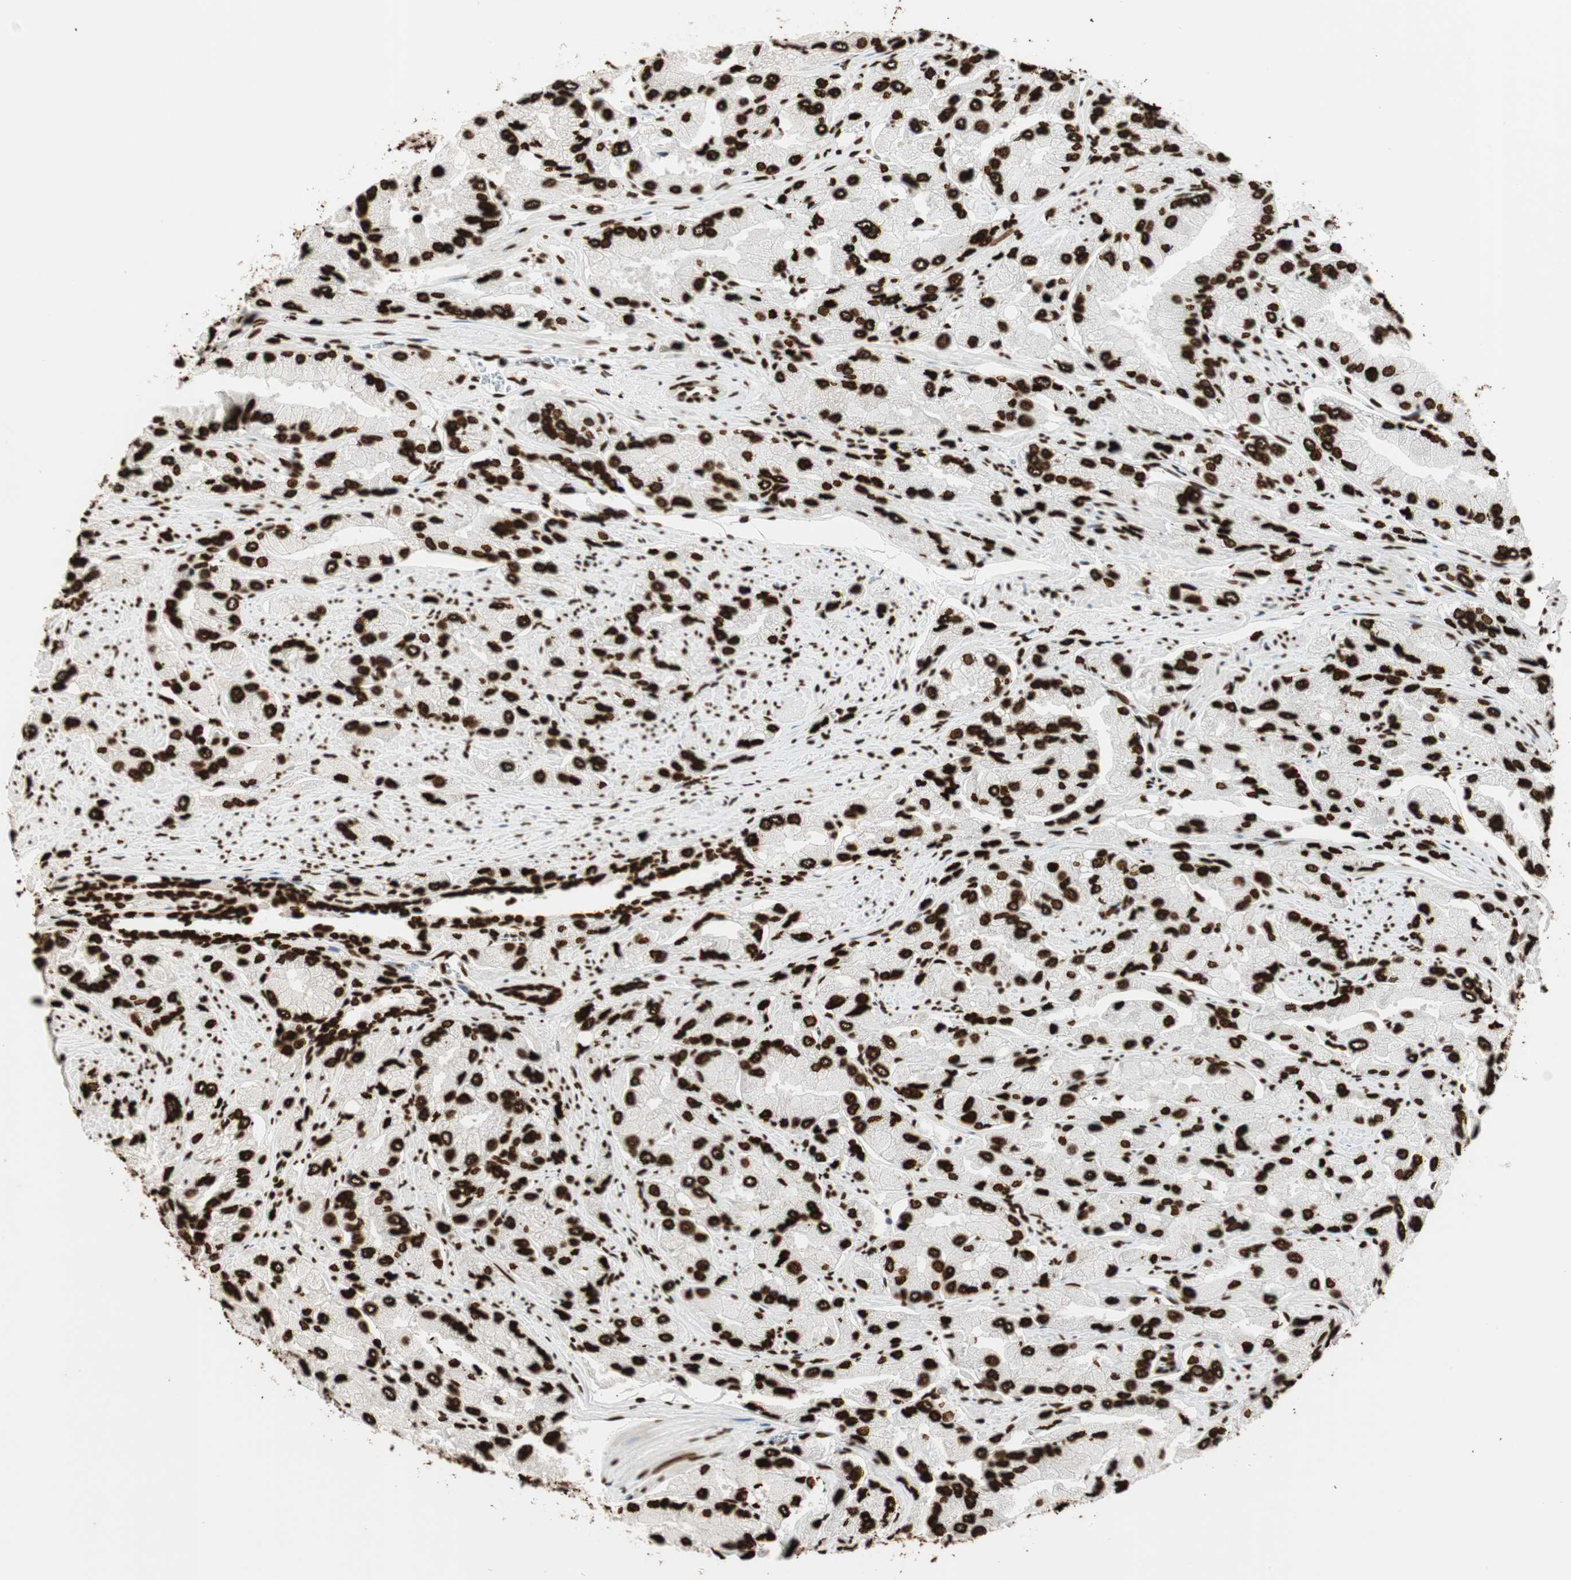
{"staining": {"intensity": "strong", "quantity": ">75%", "location": "nuclear"}, "tissue": "prostate cancer", "cell_type": "Tumor cells", "image_type": "cancer", "snomed": [{"axis": "morphology", "description": "Adenocarcinoma, High grade"}, {"axis": "topography", "description": "Prostate"}], "caption": "An image showing strong nuclear staining in about >75% of tumor cells in high-grade adenocarcinoma (prostate), as visualized by brown immunohistochemical staining.", "gene": "GLI2", "patient": {"sex": "male", "age": 58}}